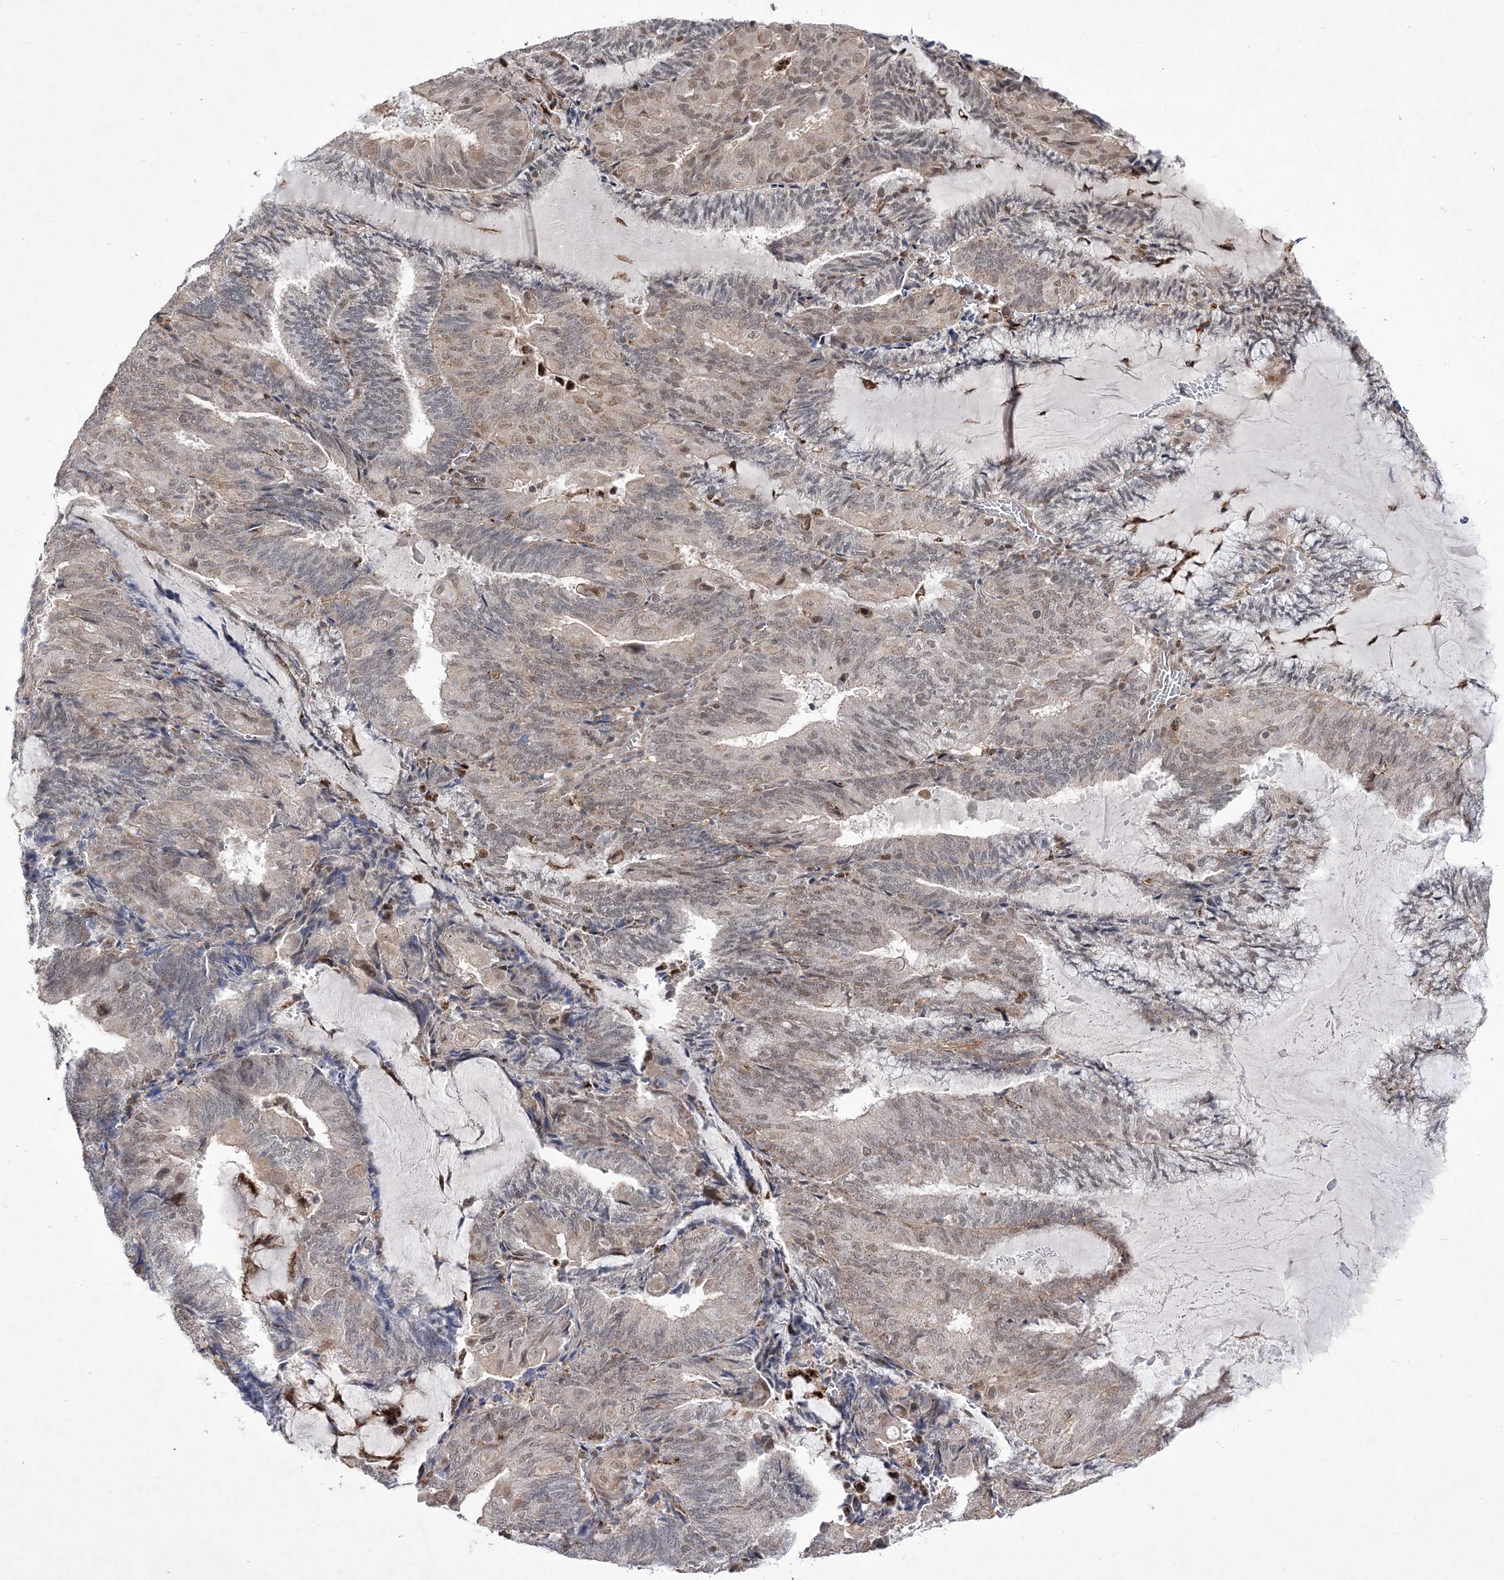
{"staining": {"intensity": "weak", "quantity": "25%-75%", "location": "nuclear"}, "tissue": "endometrial cancer", "cell_type": "Tumor cells", "image_type": "cancer", "snomed": [{"axis": "morphology", "description": "Adenocarcinoma, NOS"}, {"axis": "topography", "description": "Endometrium"}], "caption": "Protein analysis of endometrial cancer tissue reveals weak nuclear staining in approximately 25%-75% of tumor cells. (DAB (3,3'-diaminobenzidine) = brown stain, brightfield microscopy at high magnification).", "gene": "BOD1L1", "patient": {"sex": "female", "age": 81}}